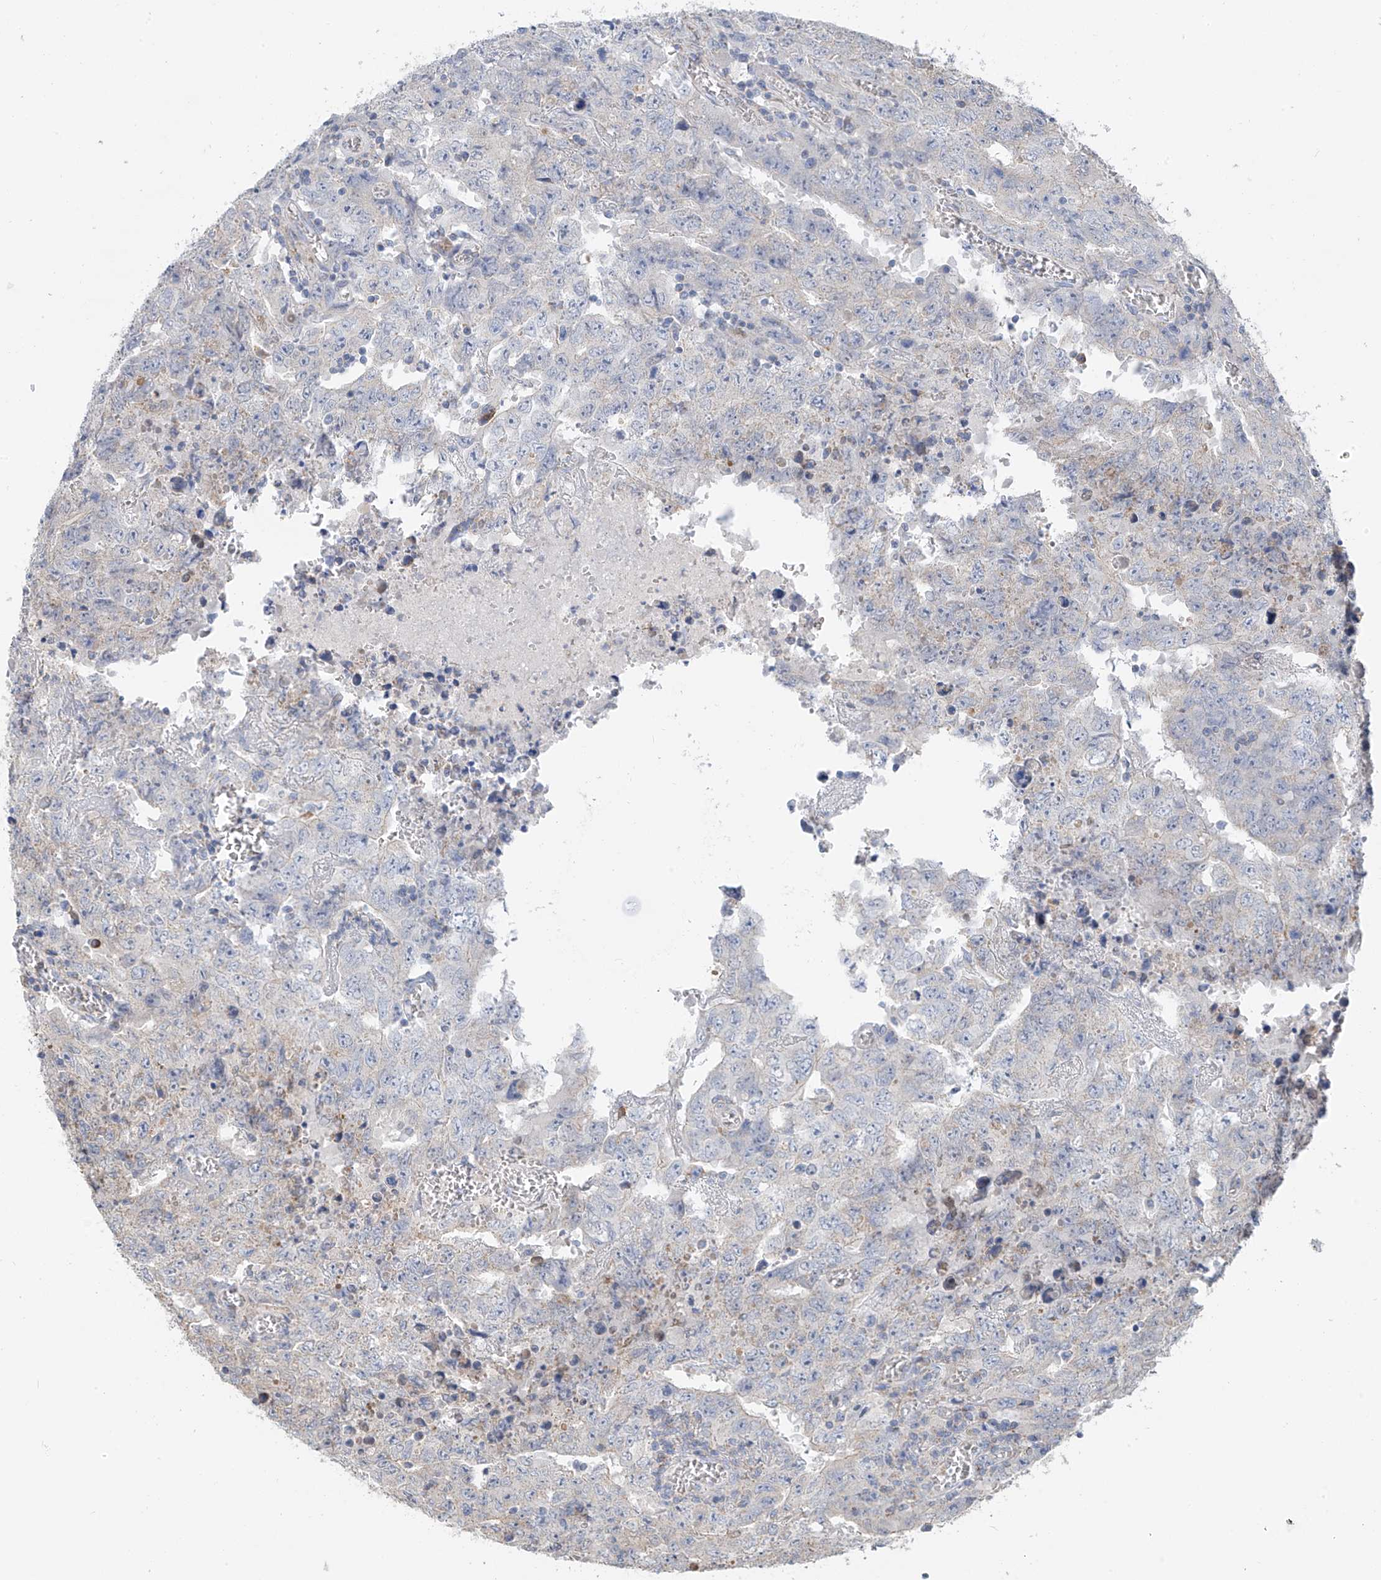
{"staining": {"intensity": "negative", "quantity": "none", "location": "none"}, "tissue": "testis cancer", "cell_type": "Tumor cells", "image_type": "cancer", "snomed": [{"axis": "morphology", "description": "Carcinoma, Embryonal, NOS"}, {"axis": "topography", "description": "Testis"}], "caption": "High magnification brightfield microscopy of embryonal carcinoma (testis) stained with DAB (3,3'-diaminobenzidine) (brown) and counterstained with hematoxylin (blue): tumor cells show no significant staining.", "gene": "SYN3", "patient": {"sex": "male", "age": 26}}